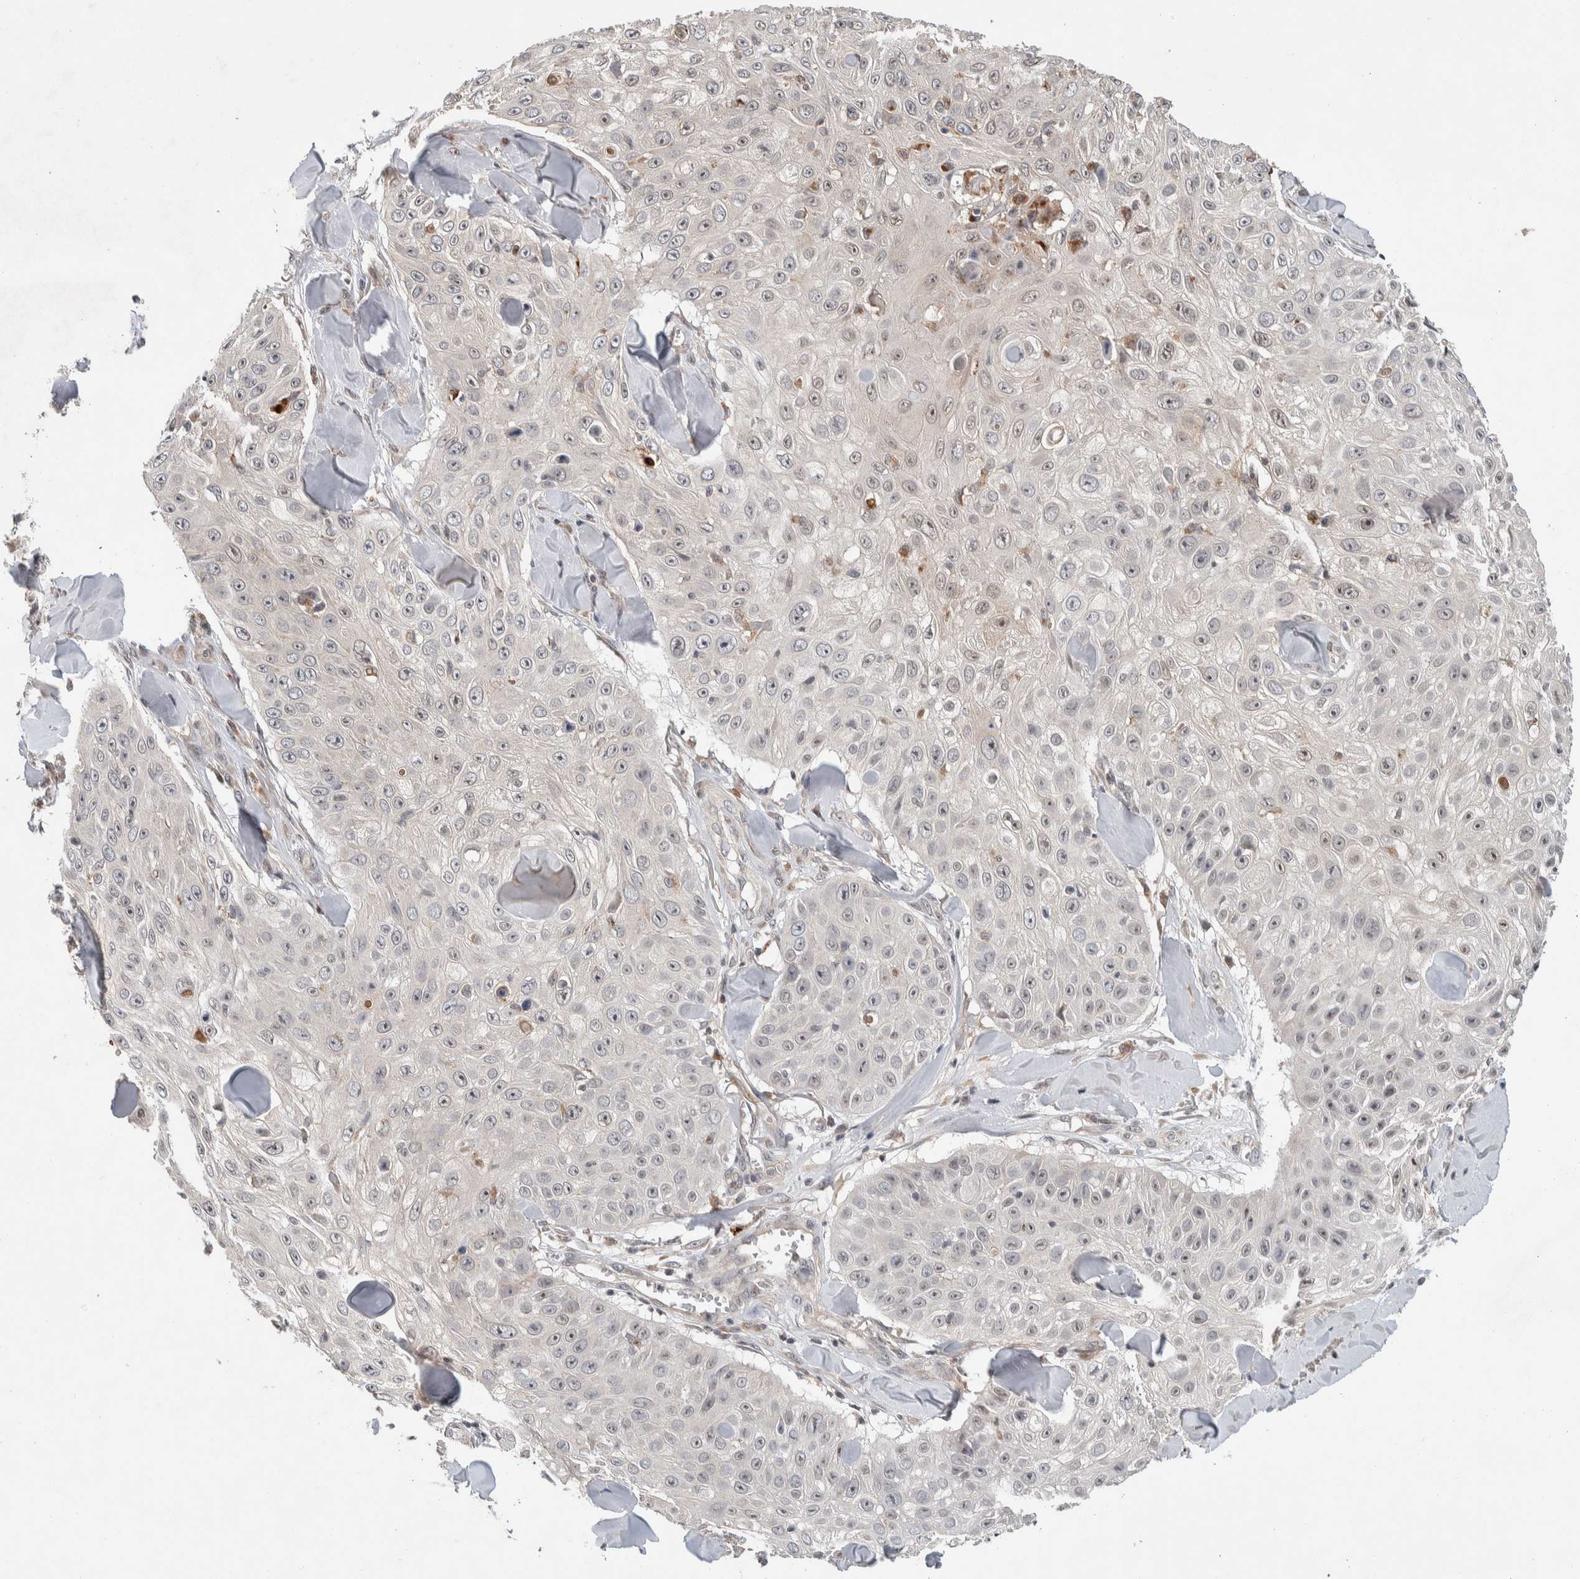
{"staining": {"intensity": "negative", "quantity": "none", "location": "none"}, "tissue": "skin cancer", "cell_type": "Tumor cells", "image_type": "cancer", "snomed": [{"axis": "morphology", "description": "Squamous cell carcinoma, NOS"}, {"axis": "topography", "description": "Skin"}], "caption": "An immunohistochemistry histopathology image of squamous cell carcinoma (skin) is shown. There is no staining in tumor cells of squamous cell carcinoma (skin).", "gene": "KCNK1", "patient": {"sex": "male", "age": 86}}